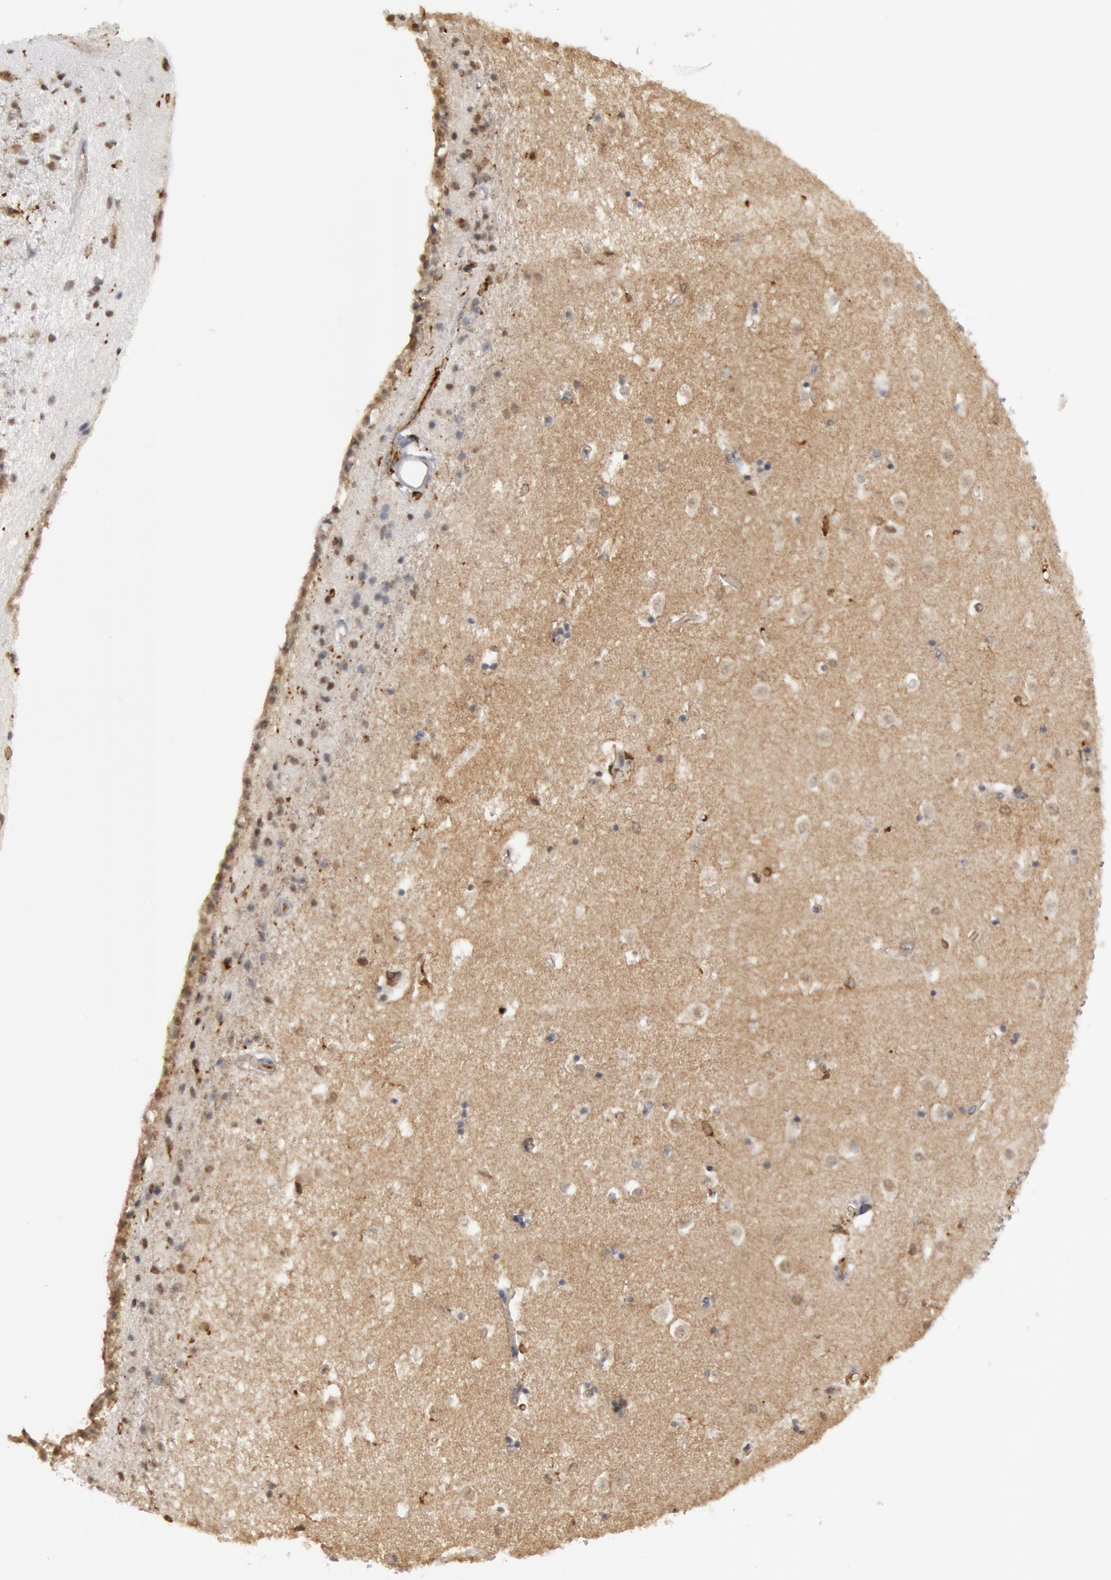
{"staining": {"intensity": "negative", "quantity": "none", "location": "none"}, "tissue": "caudate", "cell_type": "Glial cells", "image_type": "normal", "snomed": [{"axis": "morphology", "description": "Normal tissue, NOS"}, {"axis": "topography", "description": "Lateral ventricle wall"}], "caption": "Protein analysis of unremarkable caudate reveals no significant staining in glial cells.", "gene": "C1QC", "patient": {"sex": "female", "age": 54}}